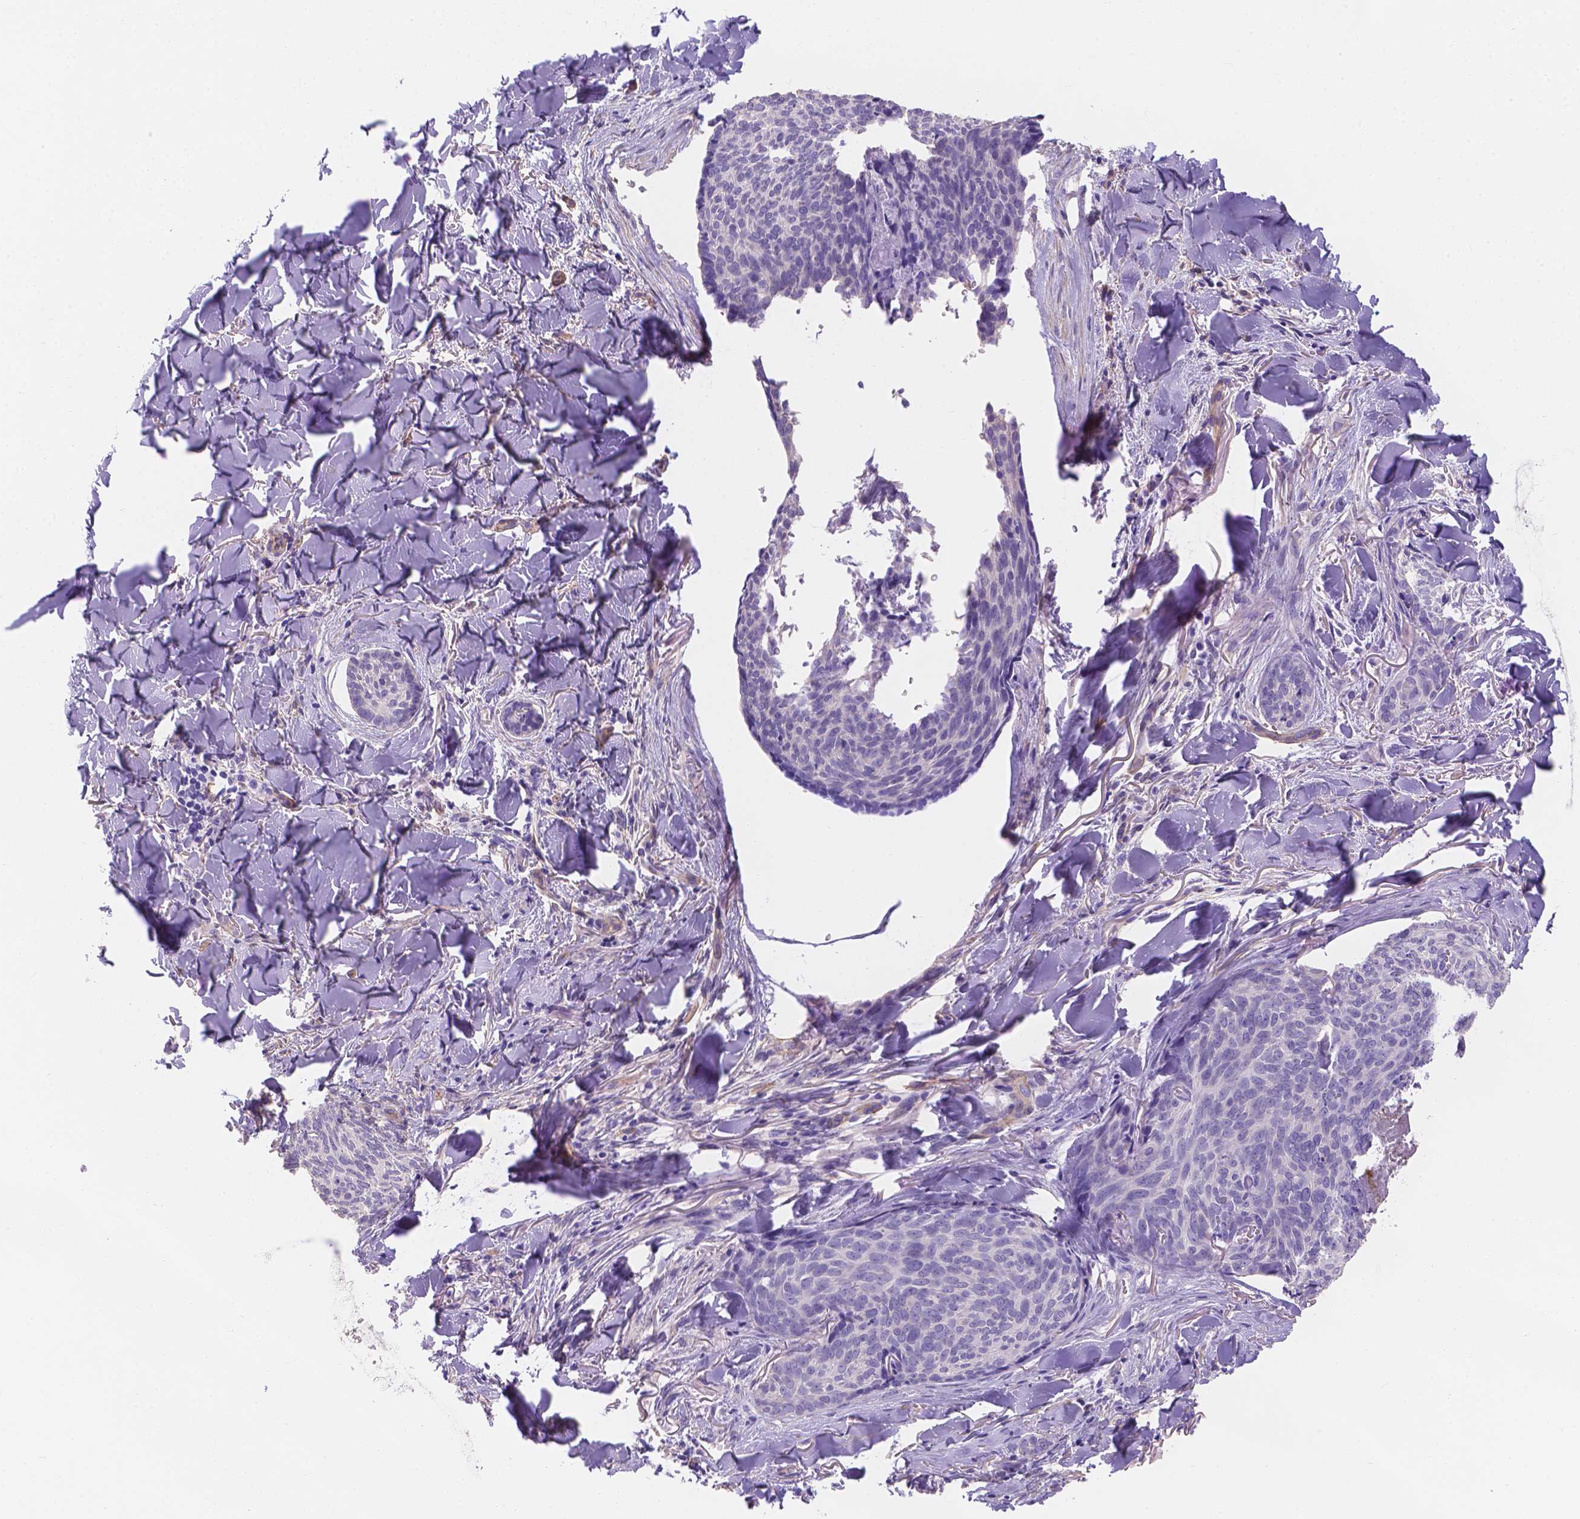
{"staining": {"intensity": "negative", "quantity": "none", "location": "none"}, "tissue": "skin cancer", "cell_type": "Tumor cells", "image_type": "cancer", "snomed": [{"axis": "morphology", "description": "Basal cell carcinoma"}, {"axis": "topography", "description": "Skin"}], "caption": "Photomicrograph shows no protein positivity in tumor cells of skin cancer tissue. (Brightfield microscopy of DAB (3,3'-diaminobenzidine) immunohistochemistry (IHC) at high magnification).", "gene": "SLC40A1", "patient": {"sex": "female", "age": 82}}